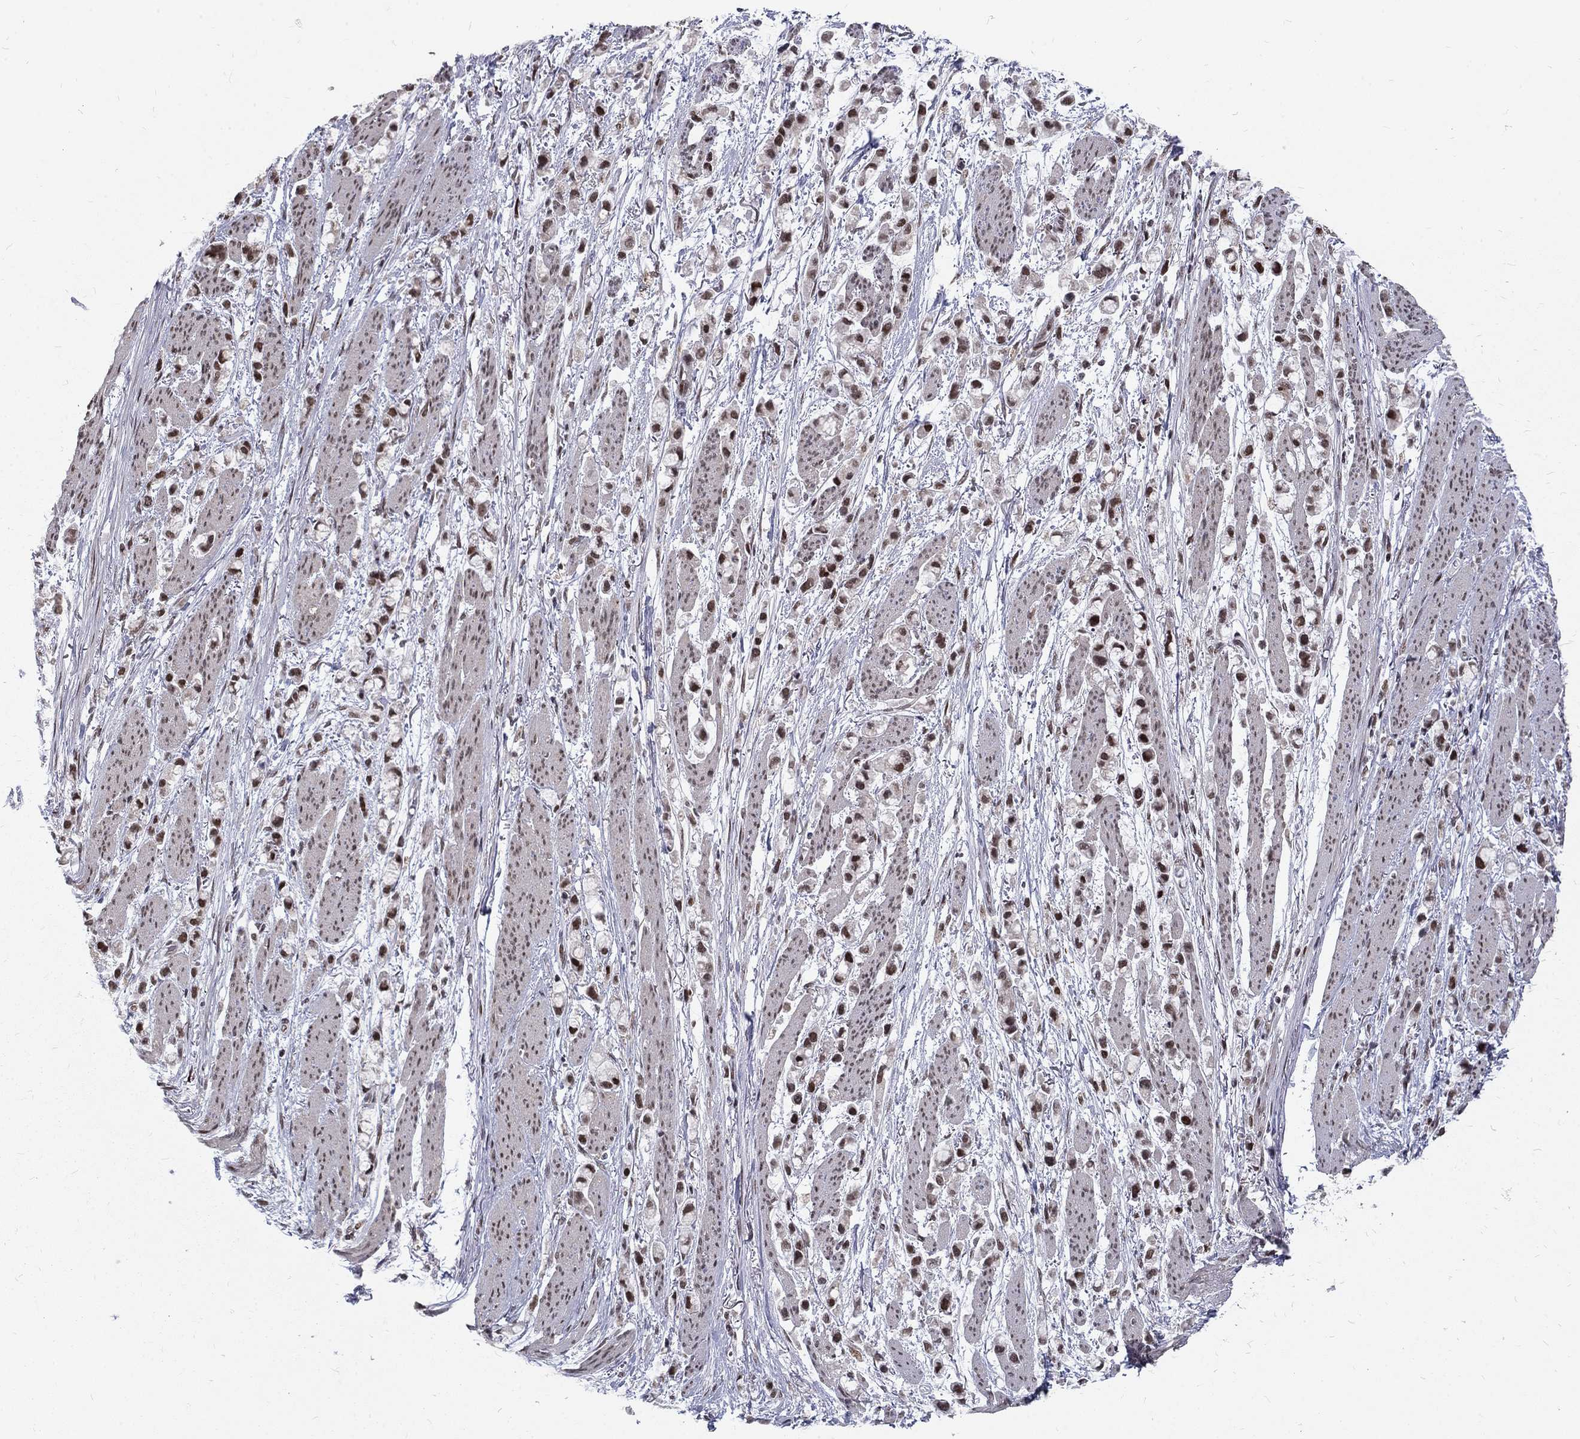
{"staining": {"intensity": "strong", "quantity": ">75%", "location": "nuclear"}, "tissue": "stomach cancer", "cell_type": "Tumor cells", "image_type": "cancer", "snomed": [{"axis": "morphology", "description": "Adenocarcinoma, NOS"}, {"axis": "topography", "description": "Stomach"}], "caption": "Protein staining of stomach cancer tissue reveals strong nuclear staining in approximately >75% of tumor cells.", "gene": "TCEAL1", "patient": {"sex": "female", "age": 81}}